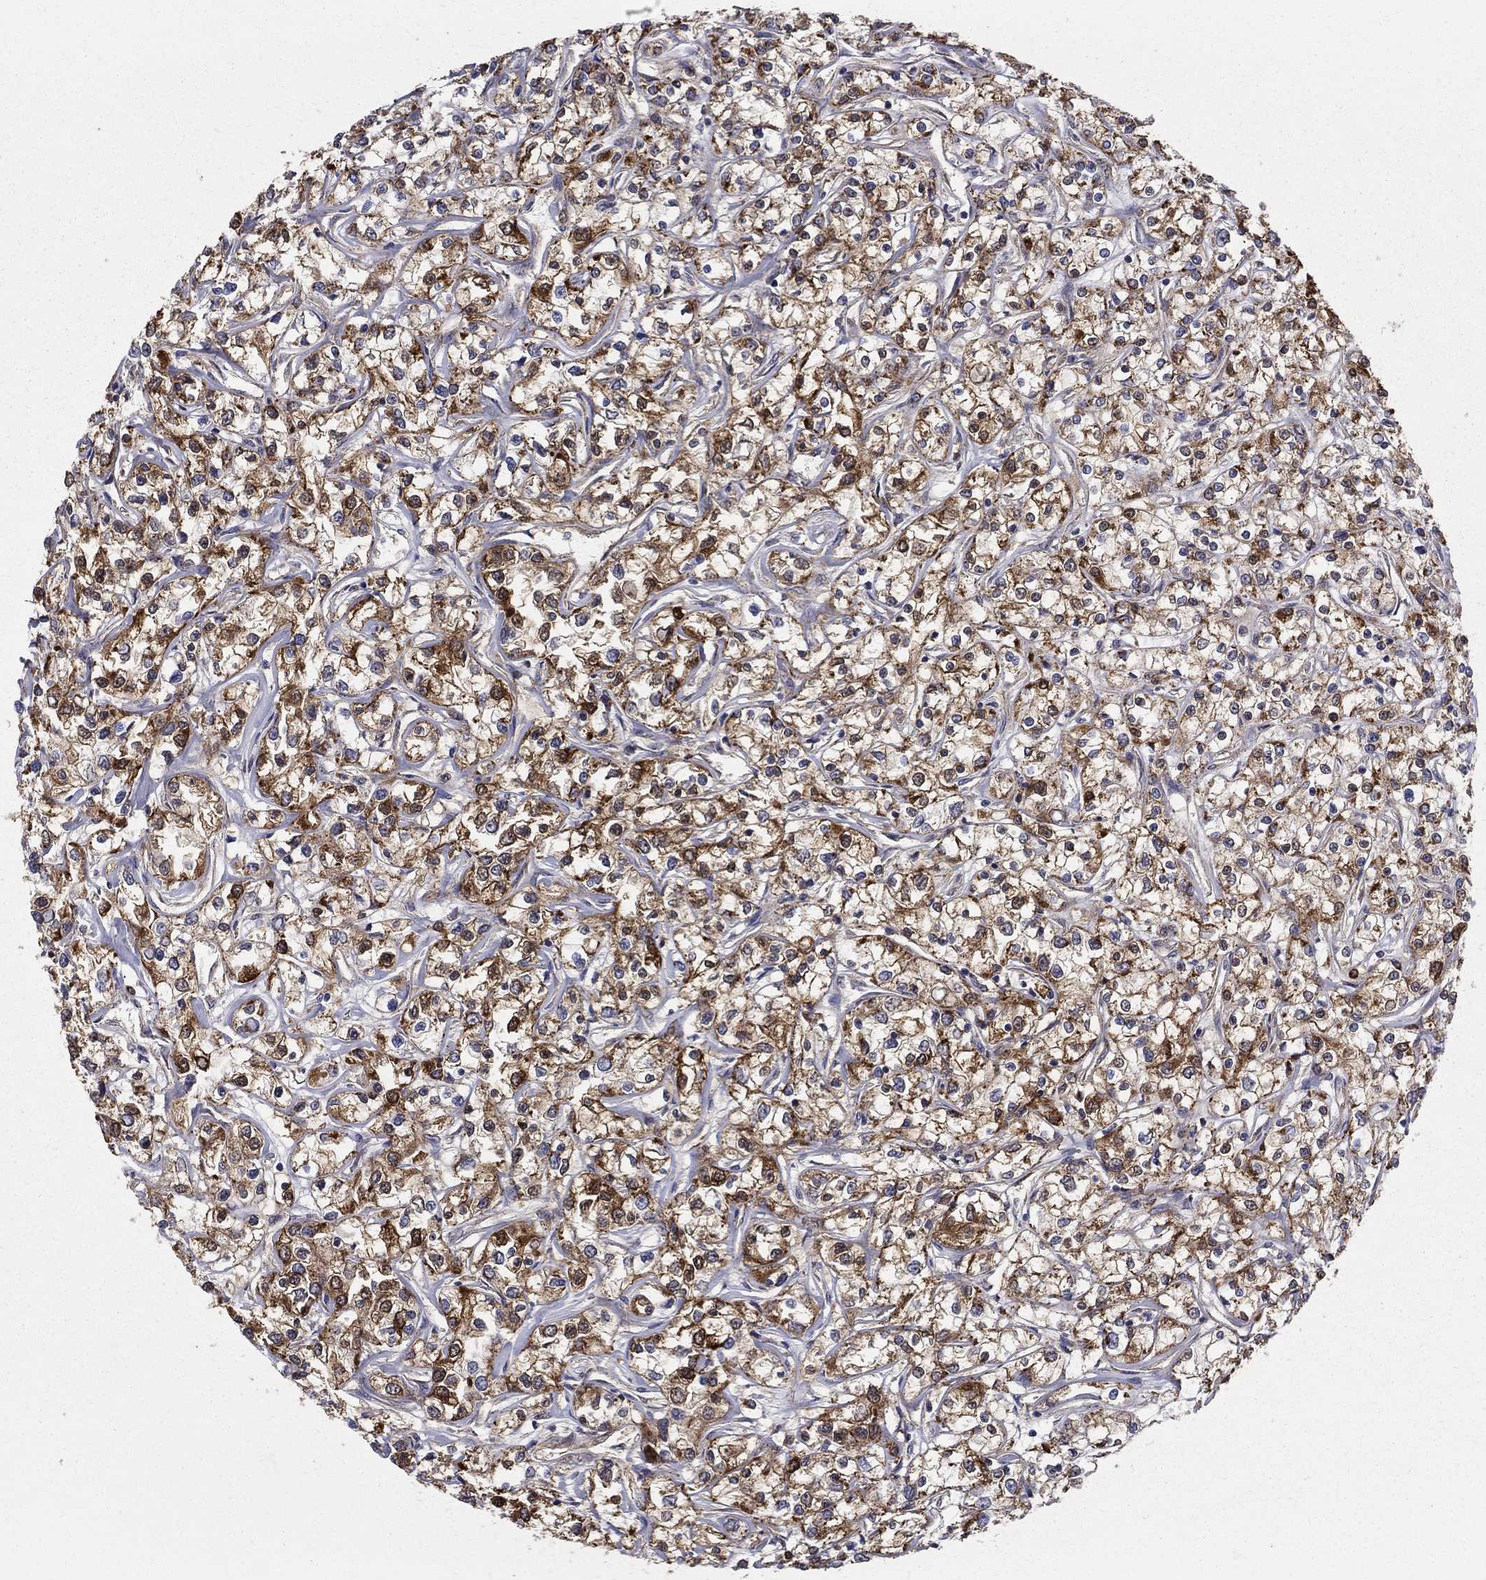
{"staining": {"intensity": "strong", "quantity": ">75%", "location": "cytoplasmic/membranous"}, "tissue": "renal cancer", "cell_type": "Tumor cells", "image_type": "cancer", "snomed": [{"axis": "morphology", "description": "Adenocarcinoma, NOS"}, {"axis": "topography", "description": "Kidney"}], "caption": "The histopathology image exhibits immunohistochemical staining of renal cancer (adenocarcinoma). There is strong cytoplasmic/membranous positivity is appreciated in about >75% of tumor cells. (DAB (3,3'-diaminobenzidine) IHC, brown staining for protein, blue staining for nuclei).", "gene": "GCSH", "patient": {"sex": "female", "age": 59}}